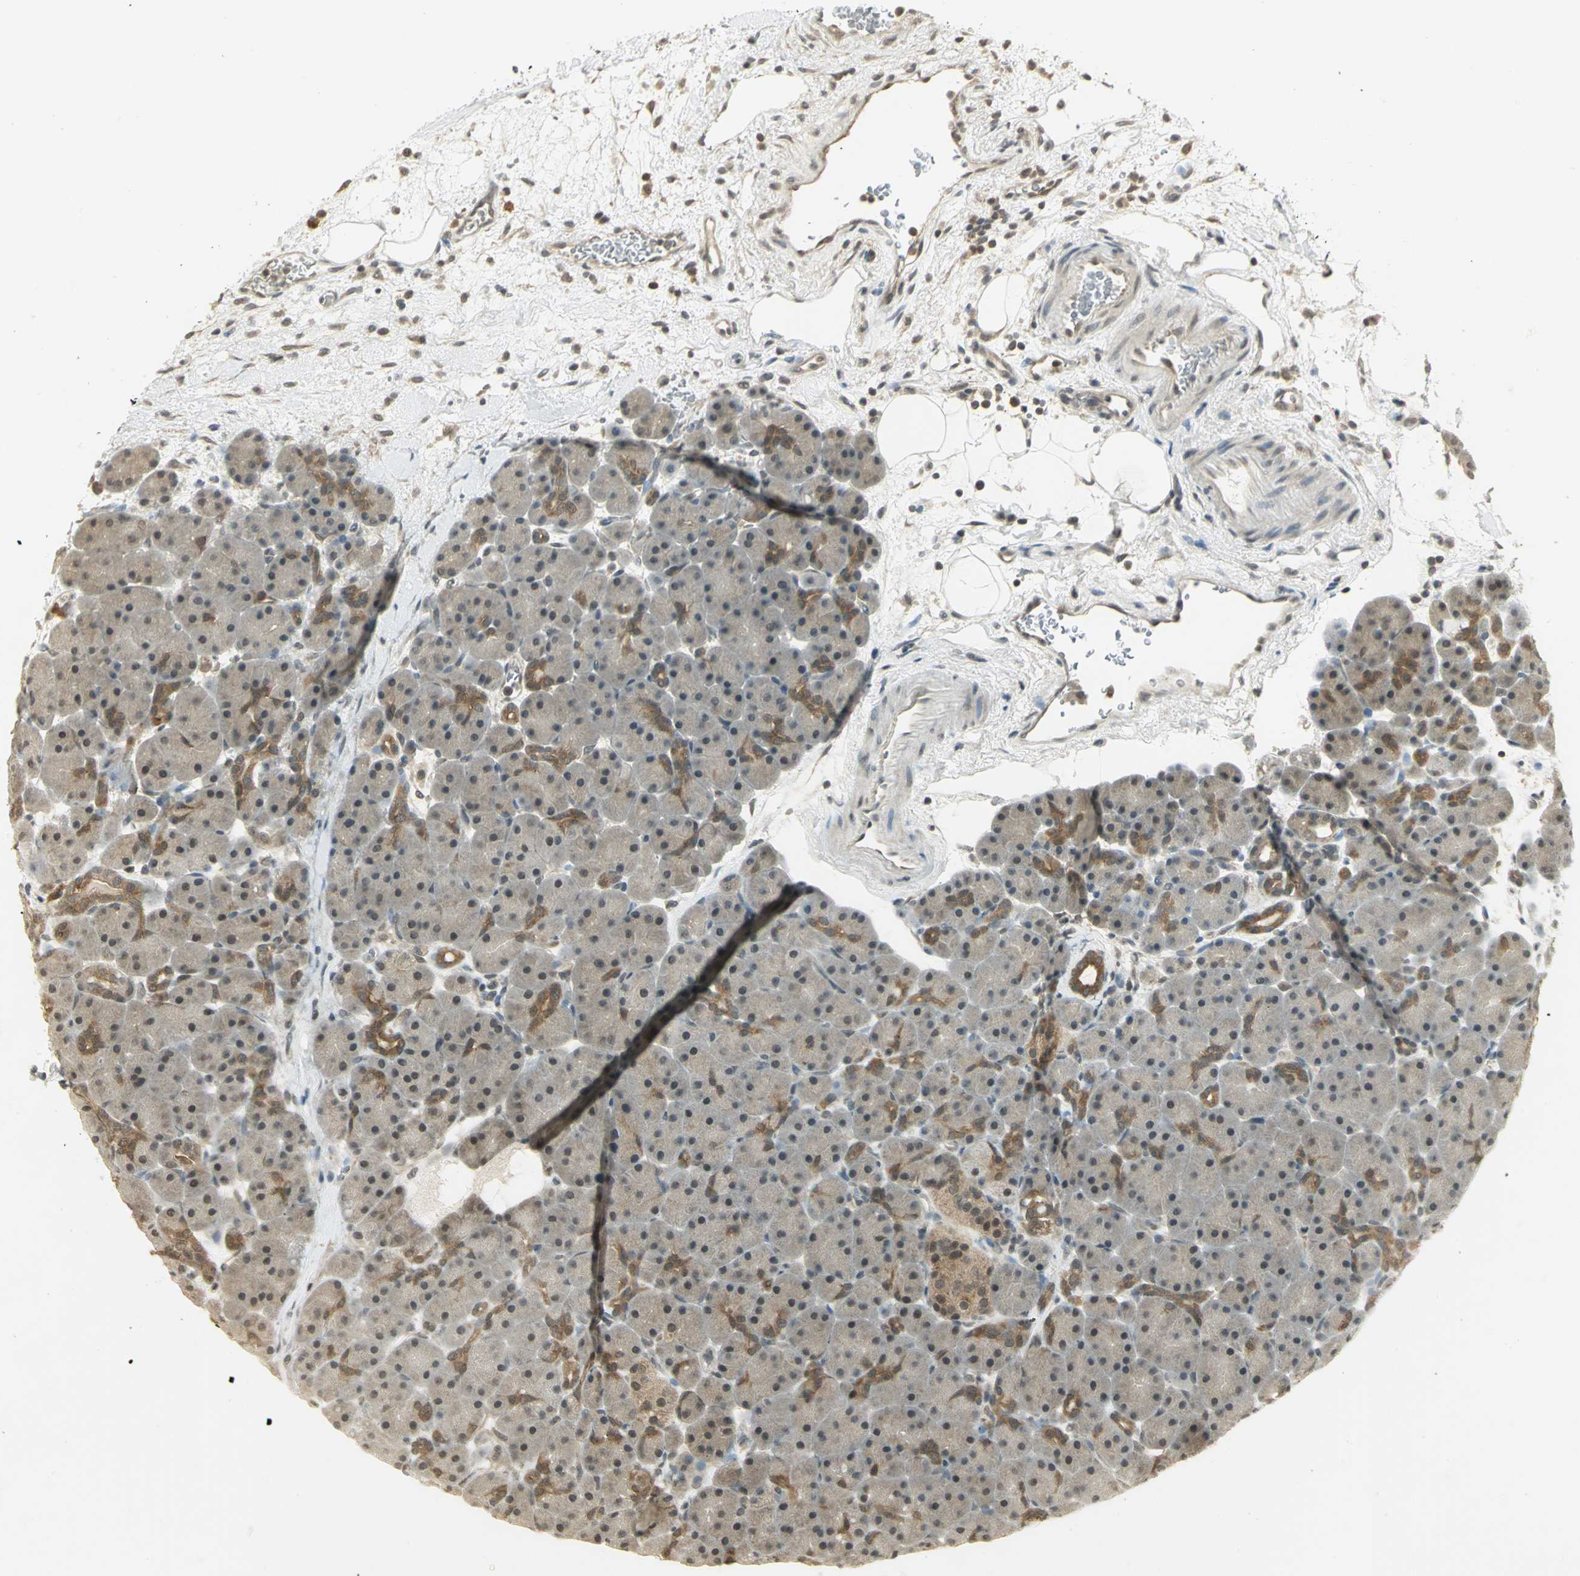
{"staining": {"intensity": "weak", "quantity": ">75%", "location": "cytoplasmic/membranous"}, "tissue": "pancreas", "cell_type": "Exocrine glandular cells", "image_type": "normal", "snomed": [{"axis": "morphology", "description": "Normal tissue, NOS"}, {"axis": "topography", "description": "Pancreas"}], "caption": "An image of human pancreas stained for a protein demonstrates weak cytoplasmic/membranous brown staining in exocrine glandular cells. The protein is stained brown, and the nuclei are stained in blue (DAB (3,3'-diaminobenzidine) IHC with brightfield microscopy, high magnification).", "gene": "CDC34", "patient": {"sex": "male", "age": 66}}